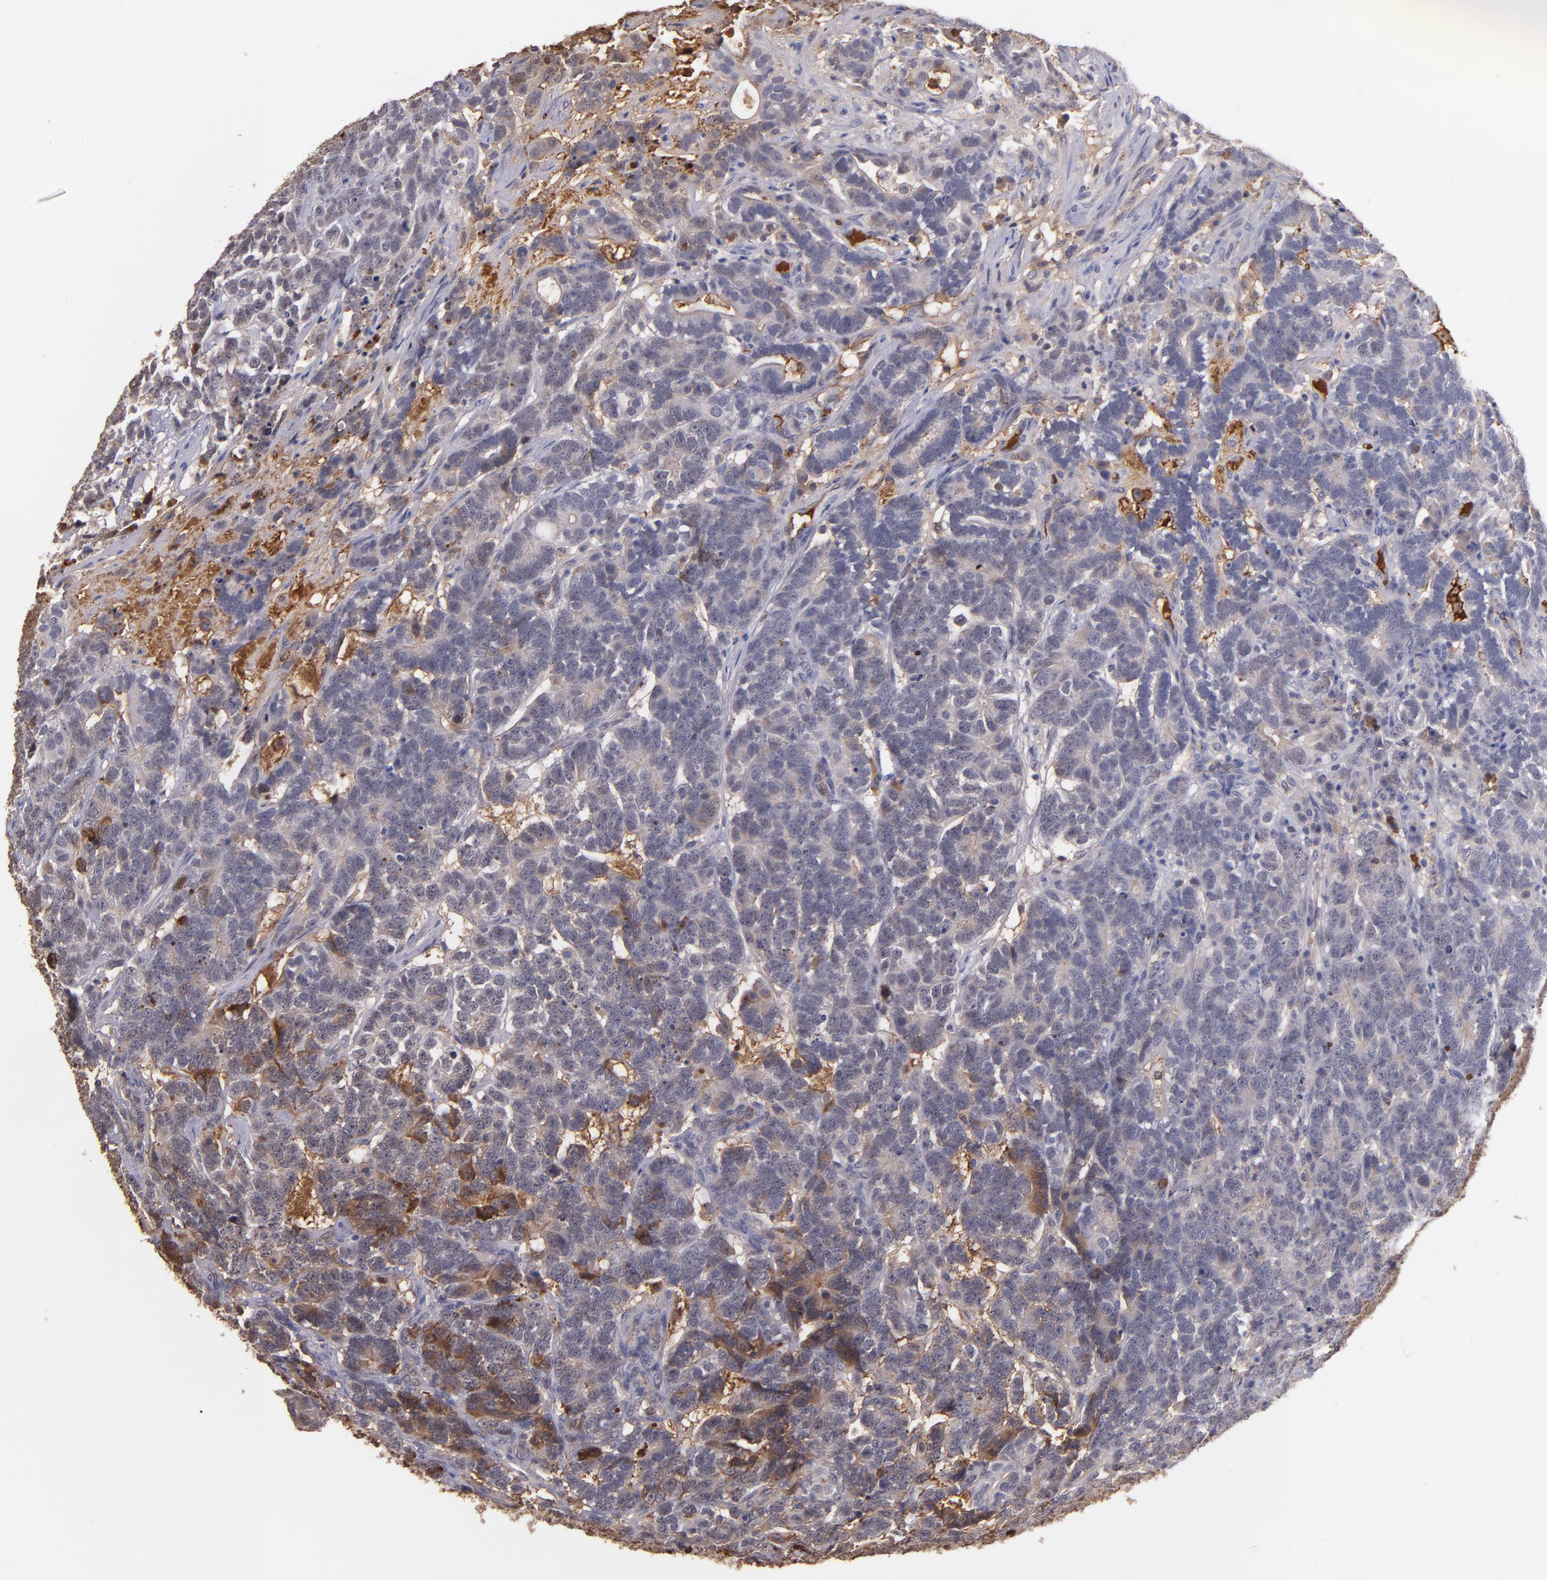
{"staining": {"intensity": "moderate", "quantity": "25%-75%", "location": "cytoplasmic/membranous"}, "tissue": "testis cancer", "cell_type": "Tumor cells", "image_type": "cancer", "snomed": [{"axis": "morphology", "description": "Carcinoma, Embryonal, NOS"}, {"axis": "topography", "description": "Testis"}], "caption": "Moderate cytoplasmic/membranous positivity is present in approximately 25%-75% of tumor cells in embryonal carcinoma (testis).", "gene": "PTS", "patient": {"sex": "male", "age": 26}}